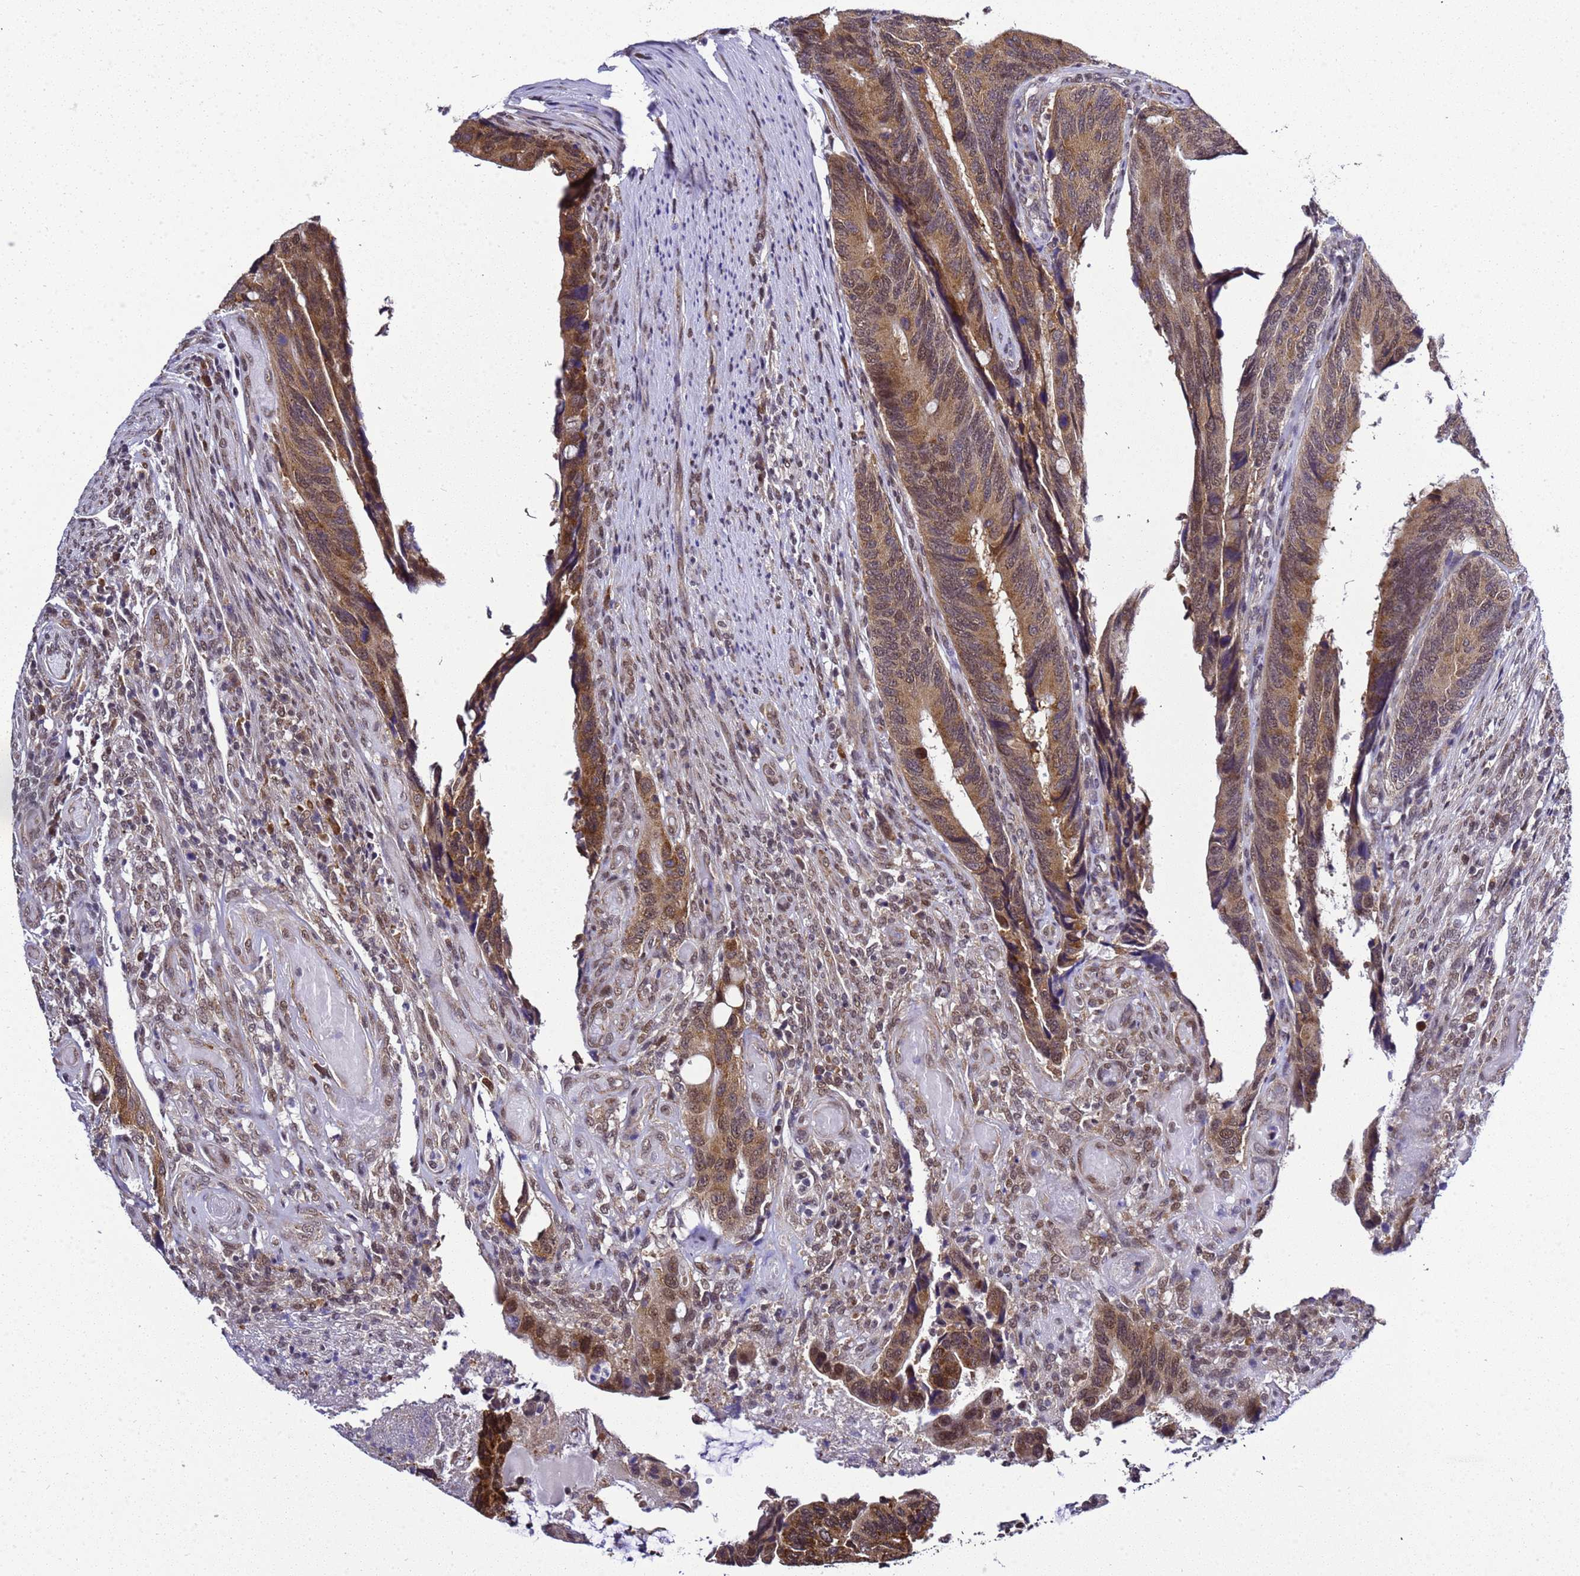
{"staining": {"intensity": "moderate", "quantity": ">75%", "location": "cytoplasmic/membranous"}, "tissue": "colorectal cancer", "cell_type": "Tumor cells", "image_type": "cancer", "snomed": [{"axis": "morphology", "description": "Adenocarcinoma, NOS"}, {"axis": "topography", "description": "Colon"}], "caption": "Immunohistochemical staining of human colorectal adenocarcinoma displays moderate cytoplasmic/membranous protein staining in about >75% of tumor cells. (Brightfield microscopy of DAB IHC at high magnification).", "gene": "SMN1", "patient": {"sex": "male", "age": 87}}